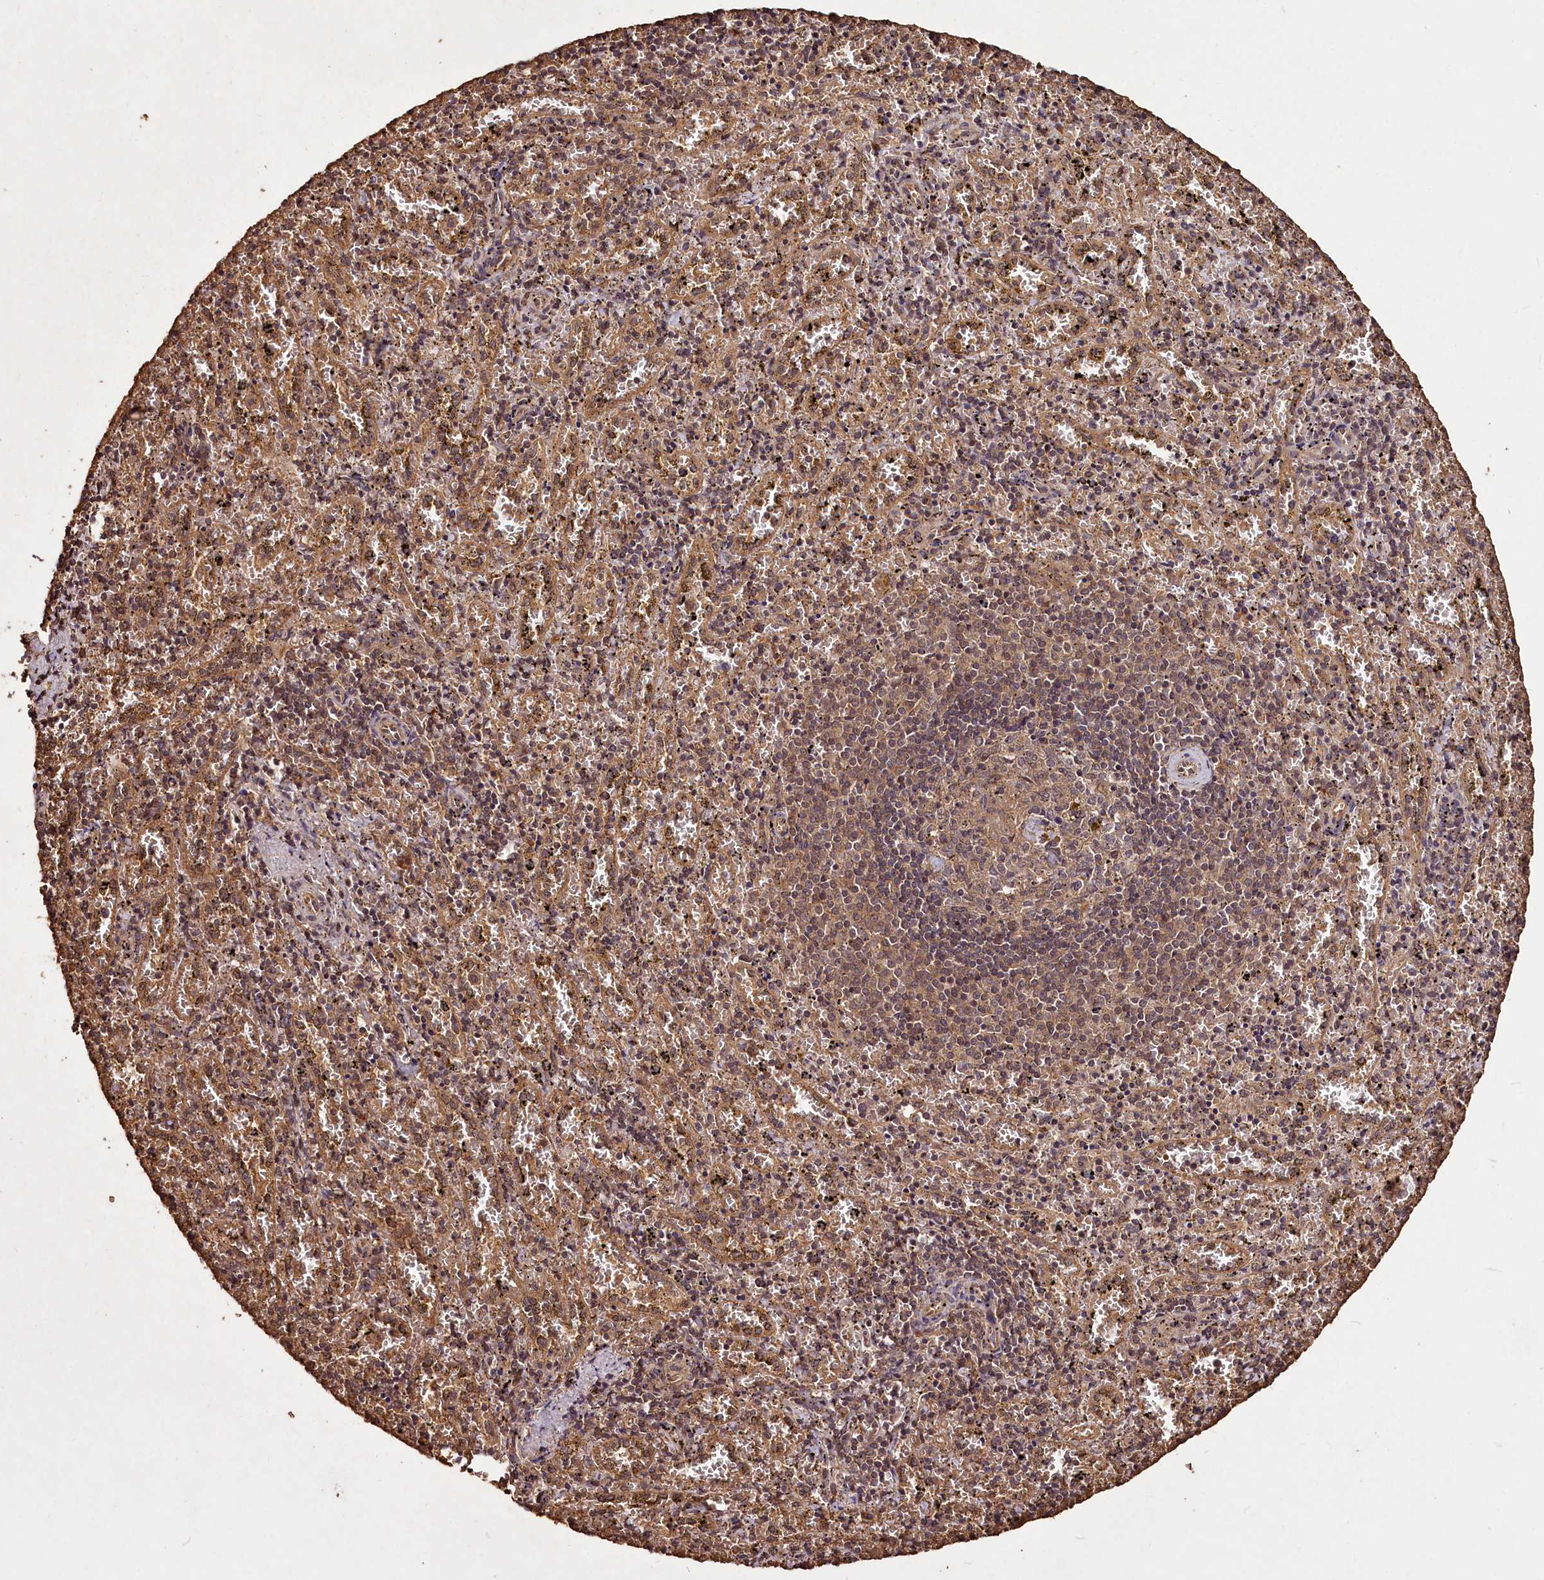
{"staining": {"intensity": "moderate", "quantity": ">75%", "location": "cytoplasmic/membranous,nuclear"}, "tissue": "spleen", "cell_type": "Cells in red pulp", "image_type": "normal", "snomed": [{"axis": "morphology", "description": "Normal tissue, NOS"}, {"axis": "topography", "description": "Spleen"}], "caption": "A brown stain highlights moderate cytoplasmic/membranous,nuclear expression of a protein in cells in red pulp of benign human spleen. Nuclei are stained in blue.", "gene": "VPS51", "patient": {"sex": "male", "age": 11}}